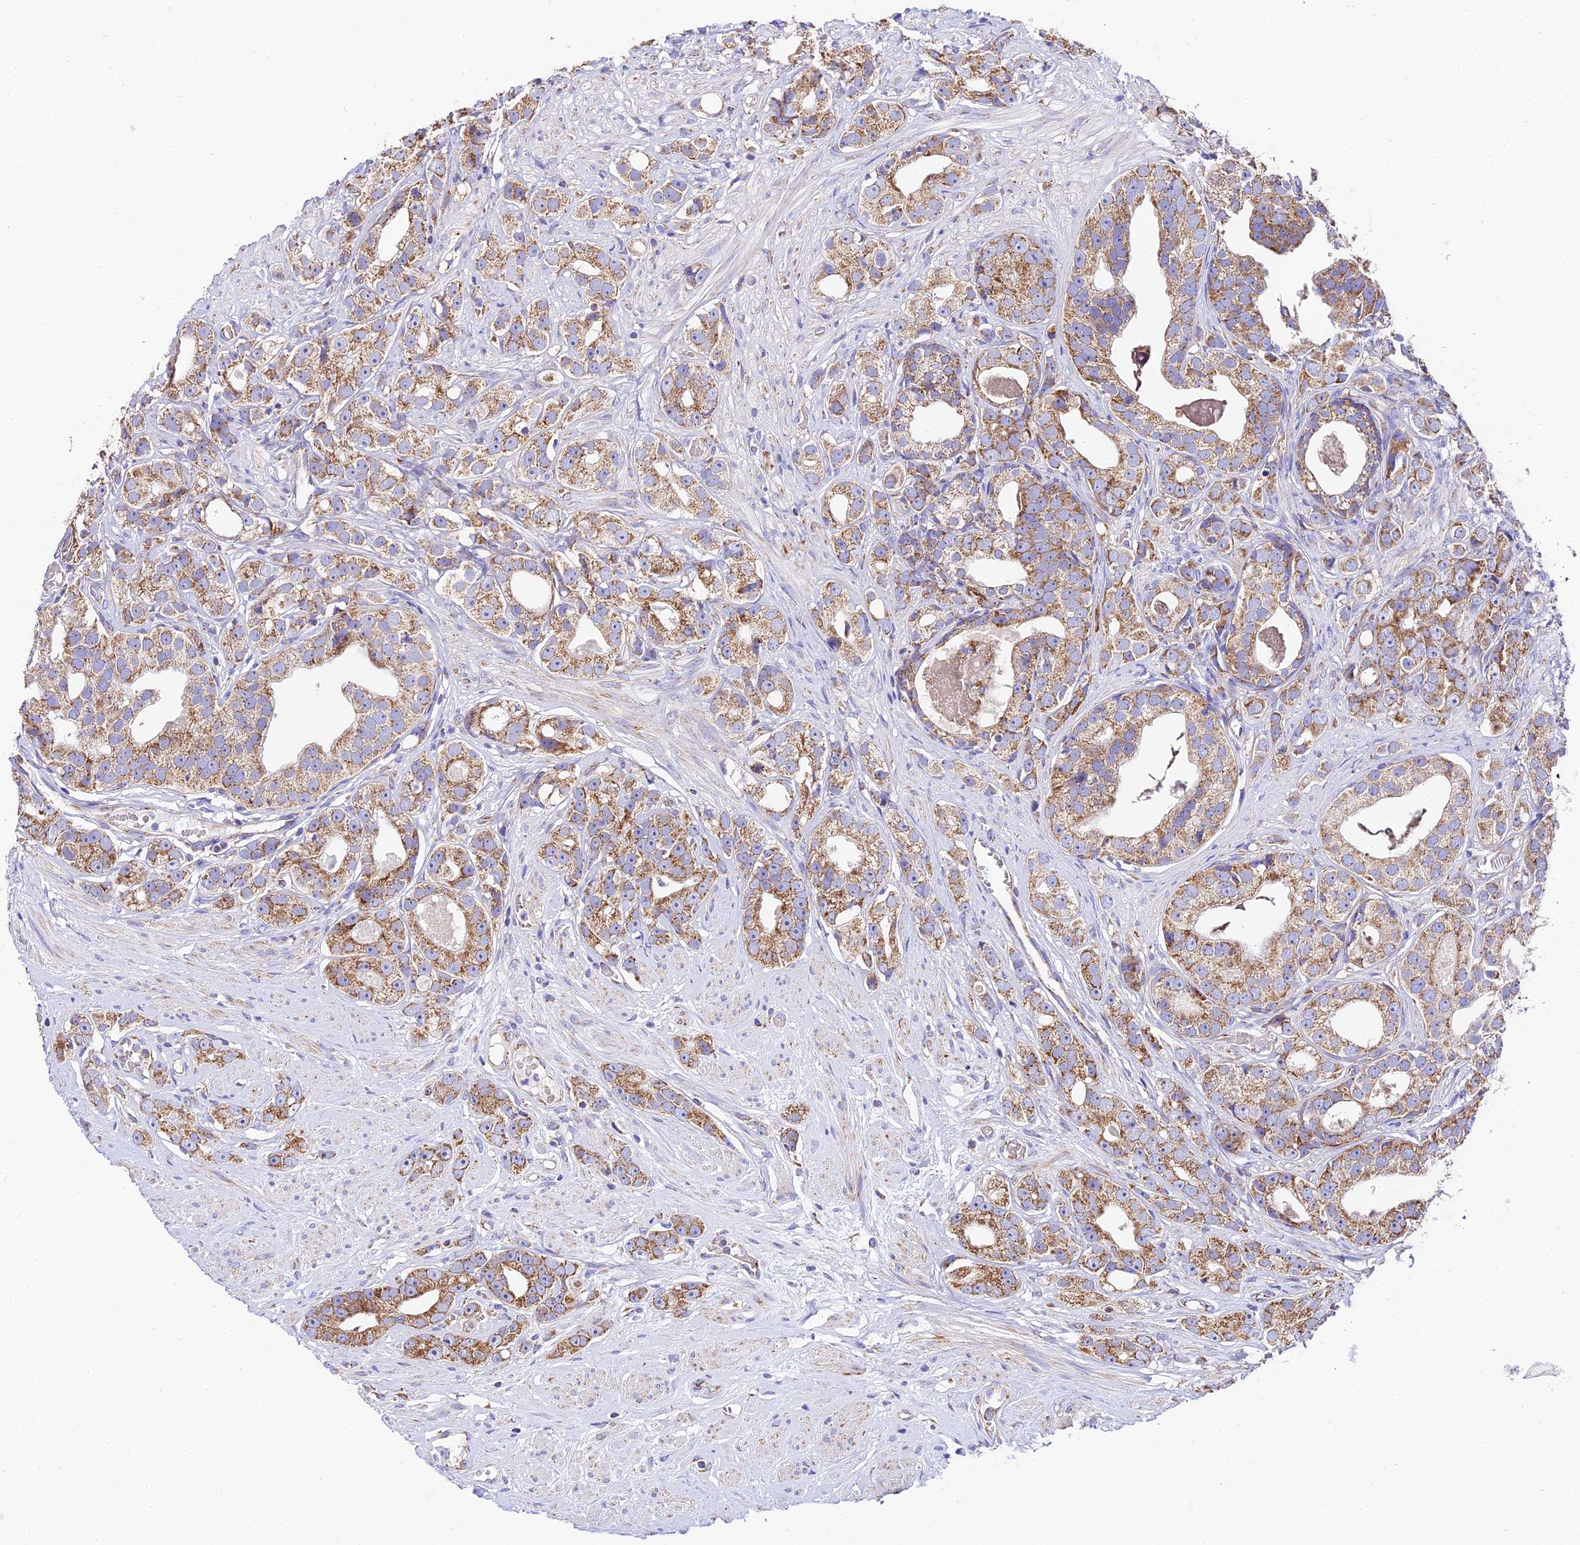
{"staining": {"intensity": "moderate", "quantity": ">75%", "location": "cytoplasmic/membranous"}, "tissue": "prostate cancer", "cell_type": "Tumor cells", "image_type": "cancer", "snomed": [{"axis": "morphology", "description": "Adenocarcinoma, High grade"}, {"axis": "topography", "description": "Prostate"}], "caption": "IHC histopathology image of human prostate cancer stained for a protein (brown), which displays medium levels of moderate cytoplasmic/membranous expression in approximately >75% of tumor cells.", "gene": "OCIAD1", "patient": {"sex": "male", "age": 71}}